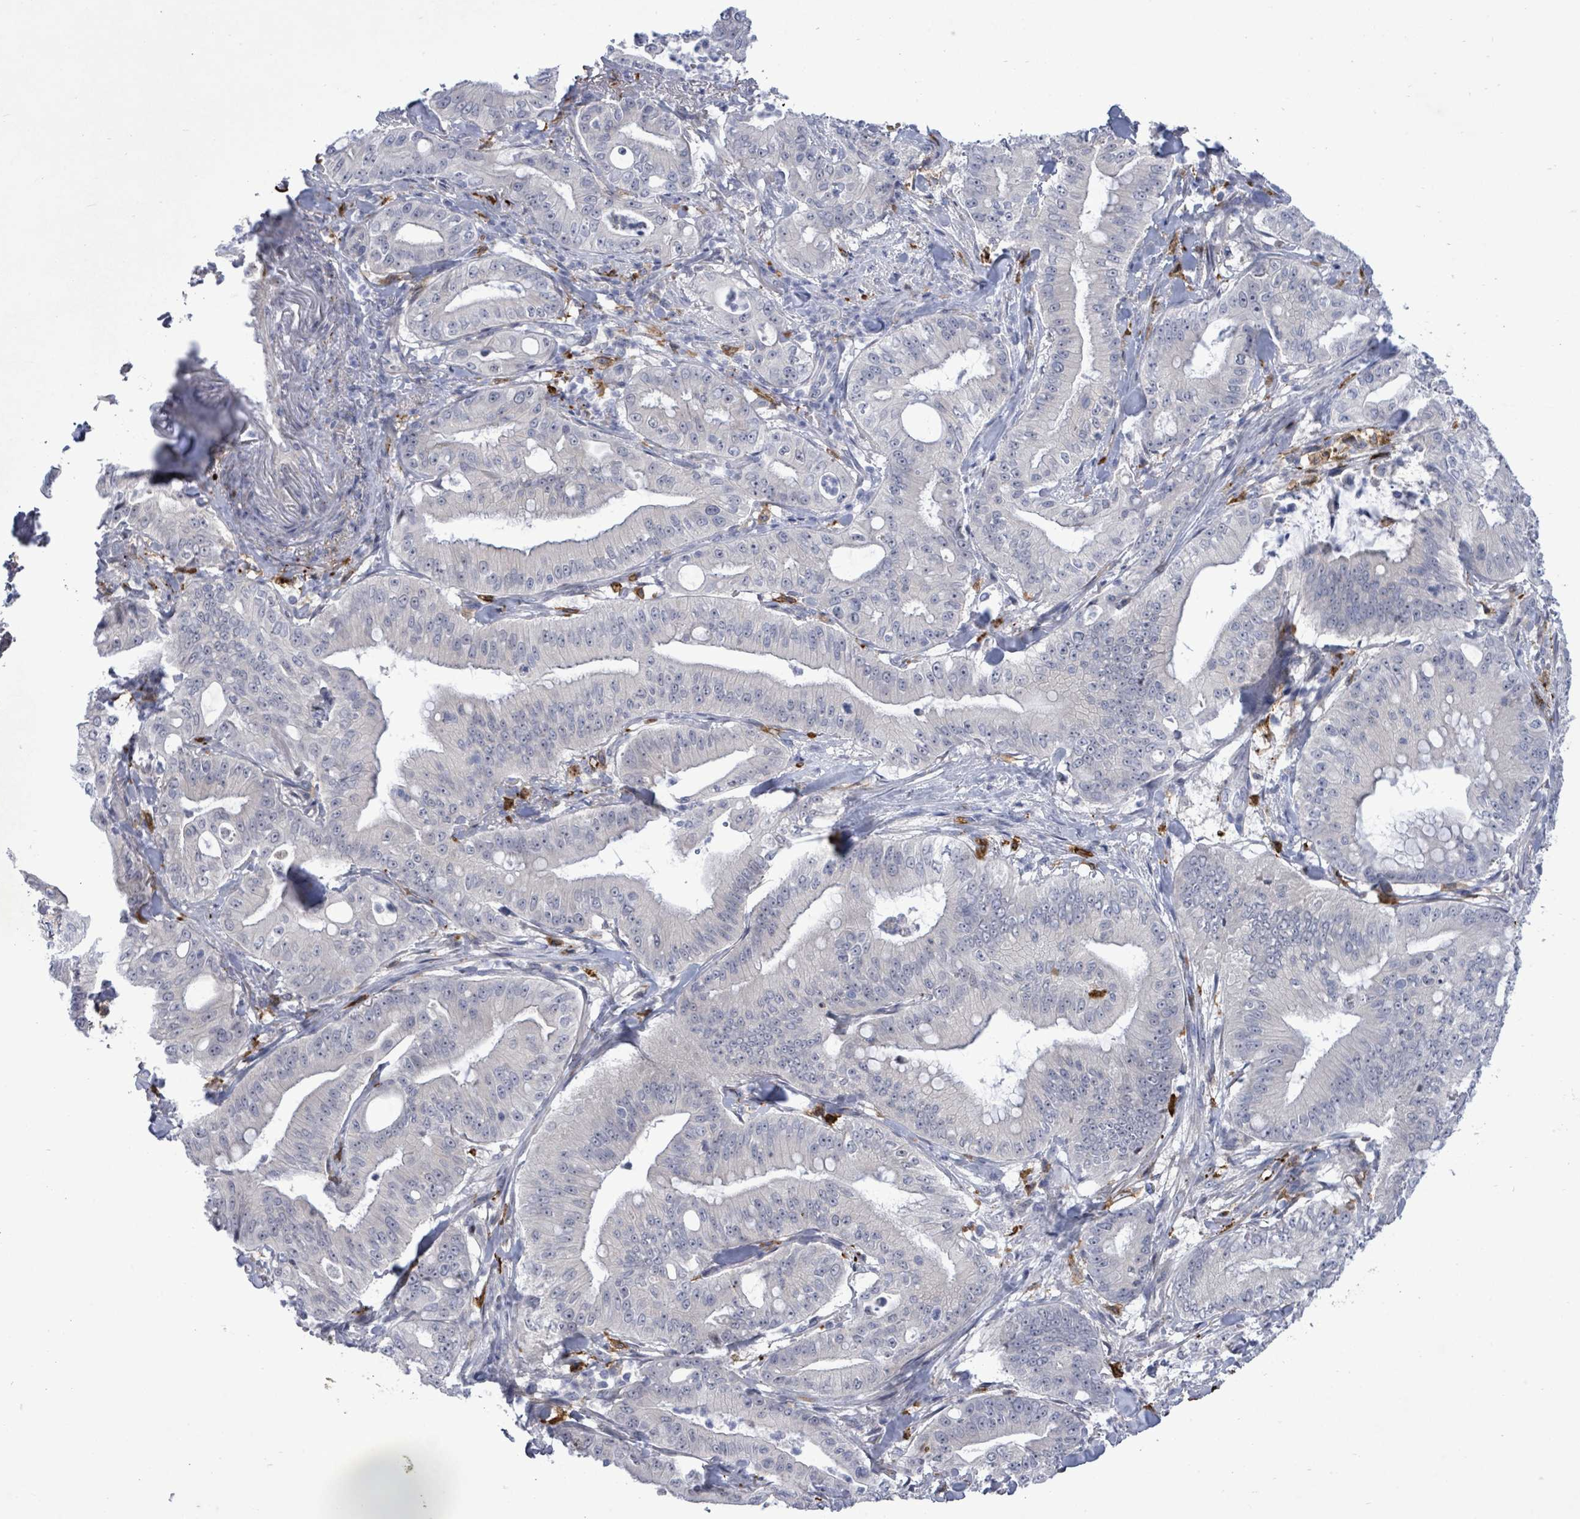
{"staining": {"intensity": "negative", "quantity": "none", "location": "none"}, "tissue": "pancreatic cancer", "cell_type": "Tumor cells", "image_type": "cancer", "snomed": [{"axis": "morphology", "description": "Adenocarcinoma, NOS"}, {"axis": "topography", "description": "Pancreas"}], "caption": "DAB (3,3'-diaminobenzidine) immunohistochemical staining of human adenocarcinoma (pancreatic) exhibits no significant positivity in tumor cells.", "gene": "CT45A5", "patient": {"sex": "male", "age": 71}}